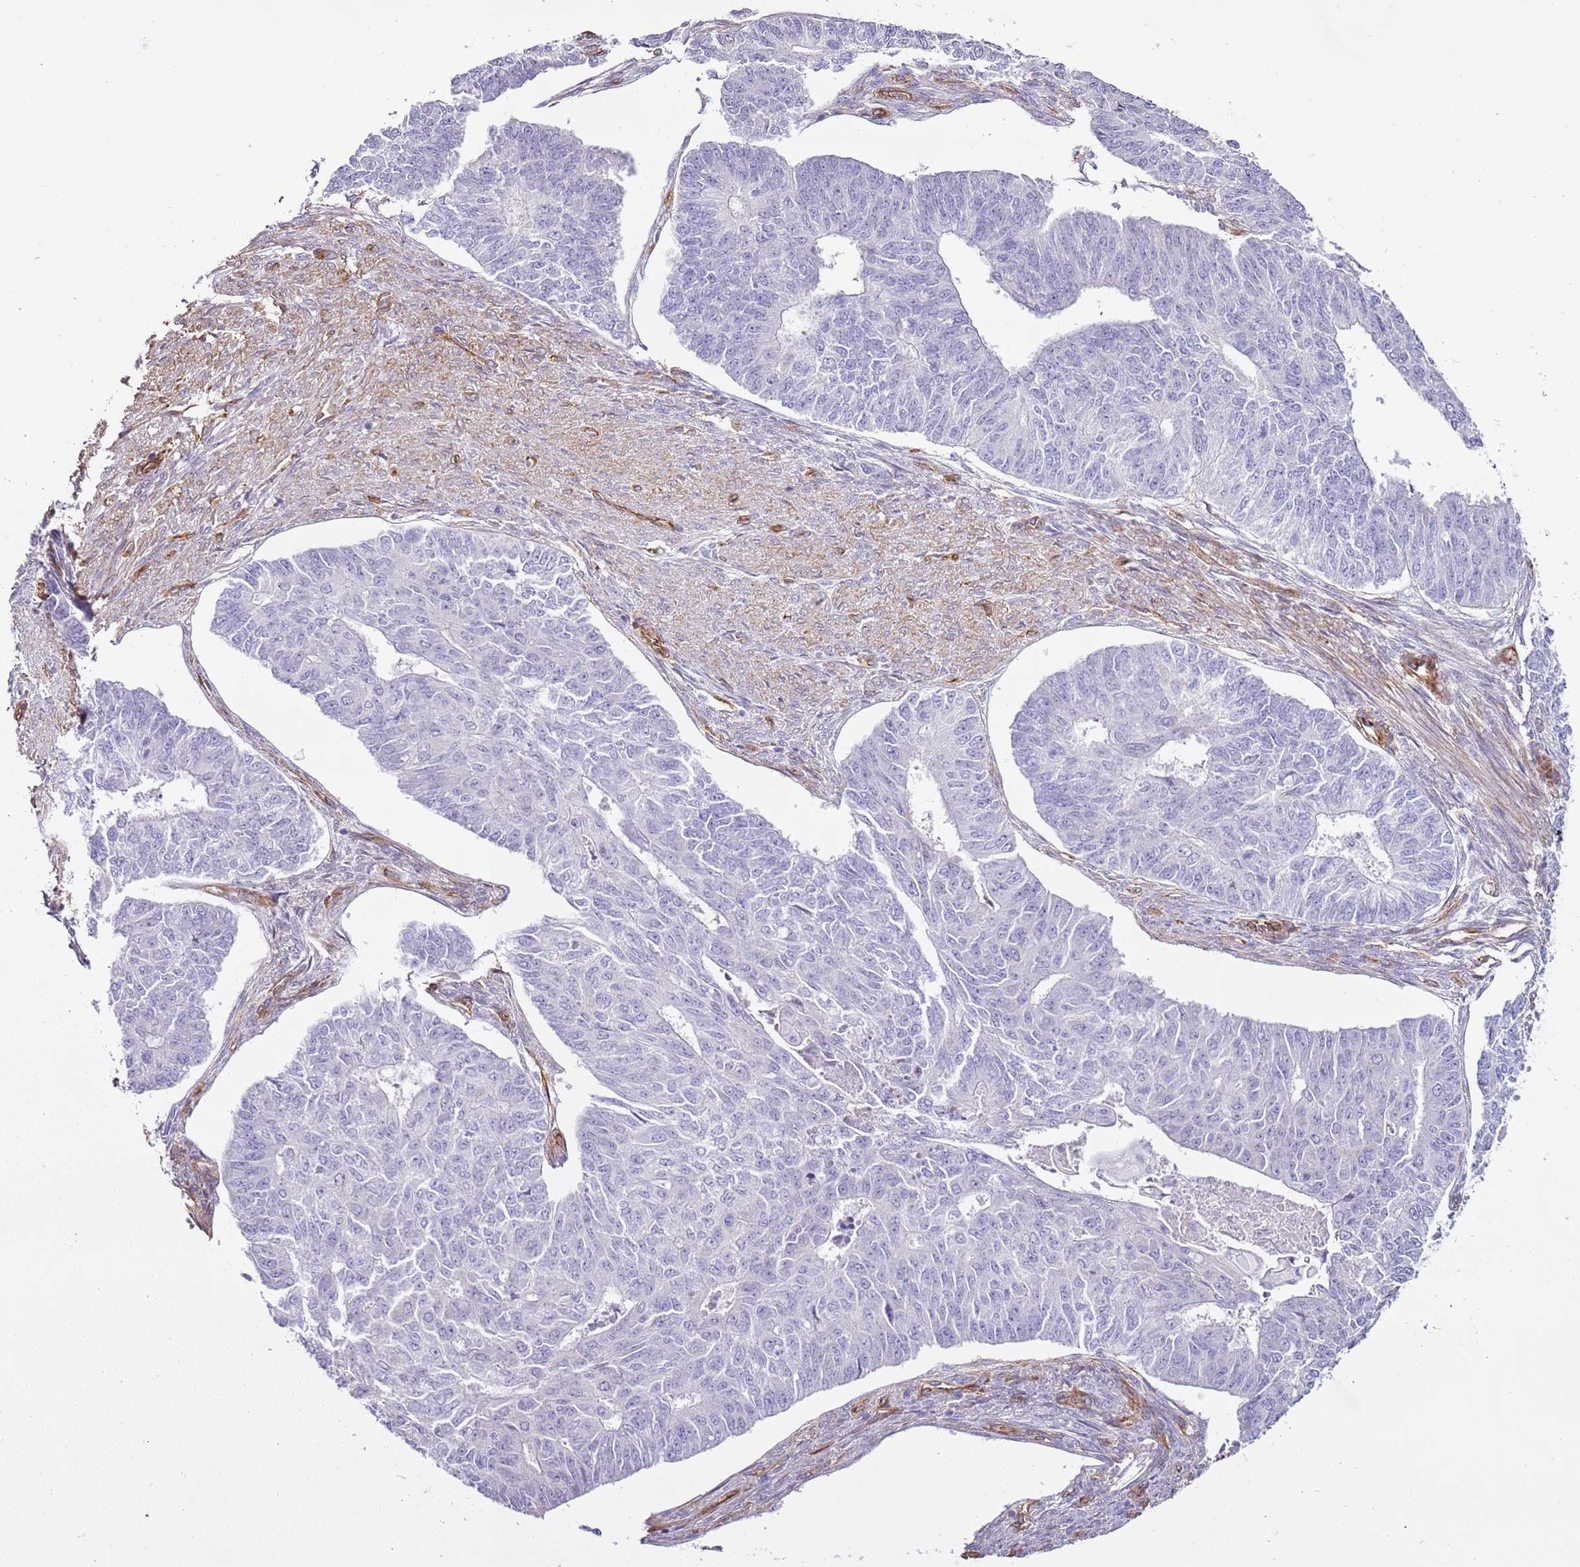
{"staining": {"intensity": "negative", "quantity": "none", "location": "none"}, "tissue": "endometrial cancer", "cell_type": "Tumor cells", "image_type": "cancer", "snomed": [{"axis": "morphology", "description": "Adenocarcinoma, NOS"}, {"axis": "topography", "description": "Endometrium"}], "caption": "High magnification brightfield microscopy of adenocarcinoma (endometrial) stained with DAB (3,3'-diaminobenzidine) (brown) and counterstained with hematoxylin (blue): tumor cells show no significant staining.", "gene": "CTDSPL", "patient": {"sex": "female", "age": 32}}